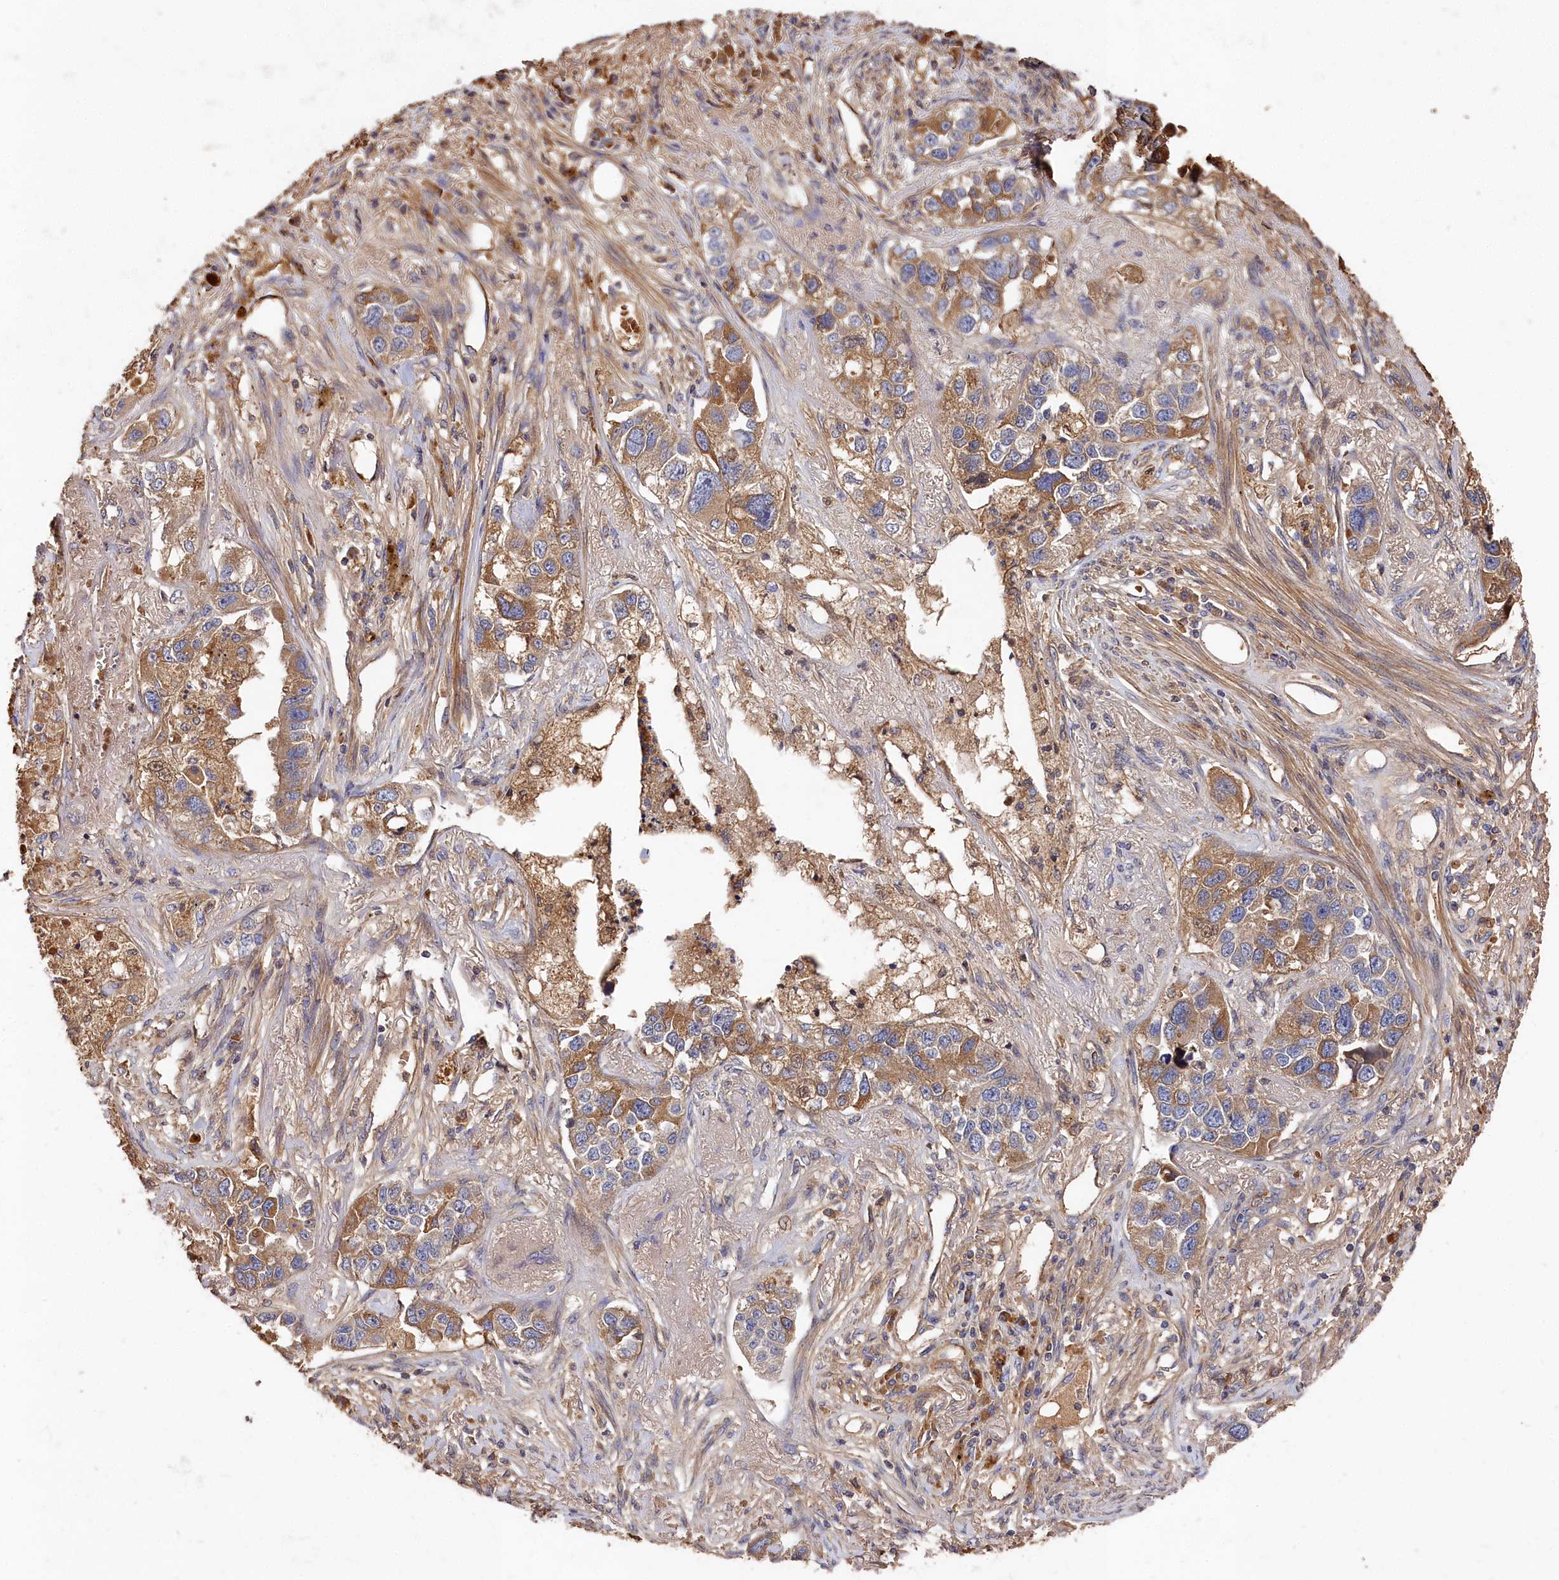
{"staining": {"intensity": "moderate", "quantity": "25%-75%", "location": "cytoplasmic/membranous"}, "tissue": "lung cancer", "cell_type": "Tumor cells", "image_type": "cancer", "snomed": [{"axis": "morphology", "description": "Adenocarcinoma, NOS"}, {"axis": "topography", "description": "Lung"}], "caption": "Immunohistochemistry (IHC) (DAB) staining of human lung cancer (adenocarcinoma) displays moderate cytoplasmic/membranous protein staining in about 25%-75% of tumor cells. (DAB (3,3'-diaminobenzidine) IHC, brown staining for protein, blue staining for nuclei).", "gene": "DHRS11", "patient": {"sex": "male", "age": 49}}